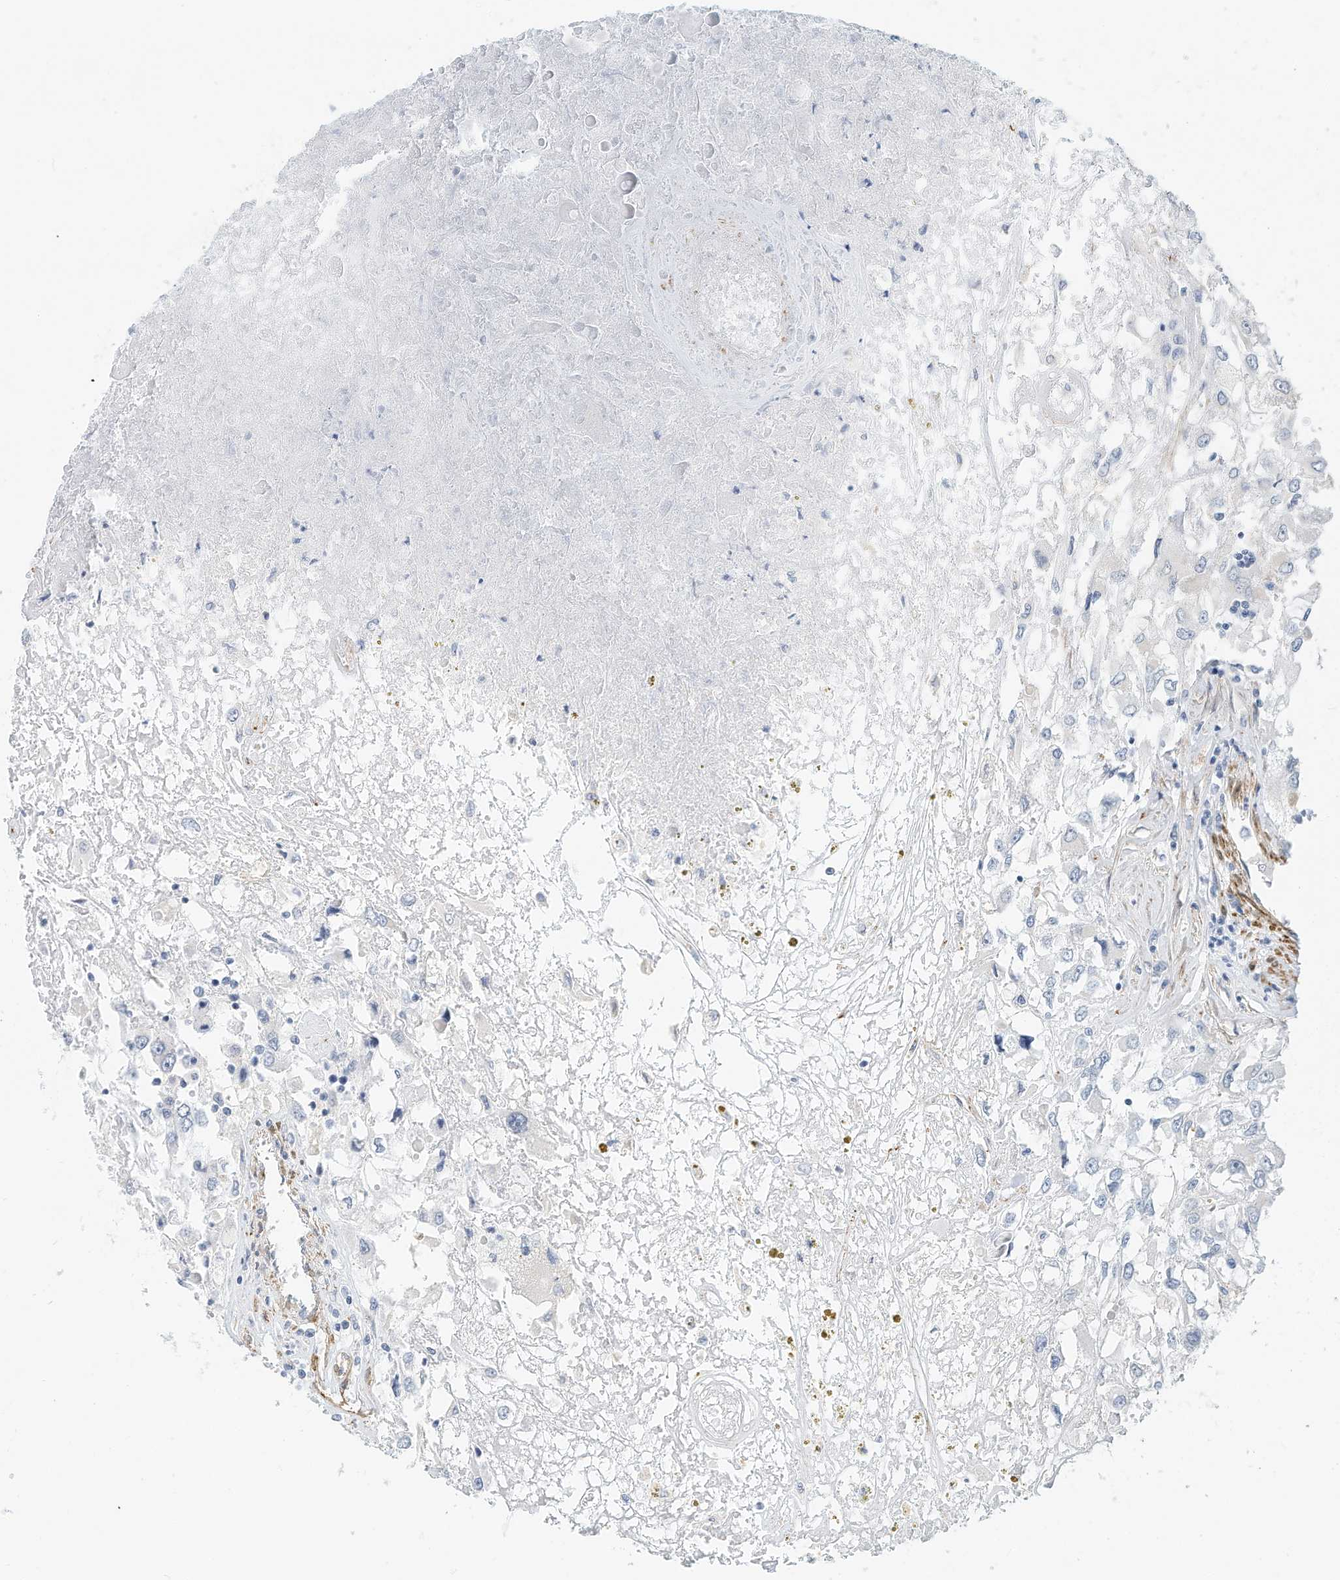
{"staining": {"intensity": "negative", "quantity": "none", "location": "none"}, "tissue": "renal cancer", "cell_type": "Tumor cells", "image_type": "cancer", "snomed": [{"axis": "morphology", "description": "Adenocarcinoma, NOS"}, {"axis": "topography", "description": "Kidney"}], "caption": "Renal cancer (adenocarcinoma) stained for a protein using immunohistochemistry shows no expression tumor cells.", "gene": "ARHGAP28", "patient": {"sex": "female", "age": 52}}